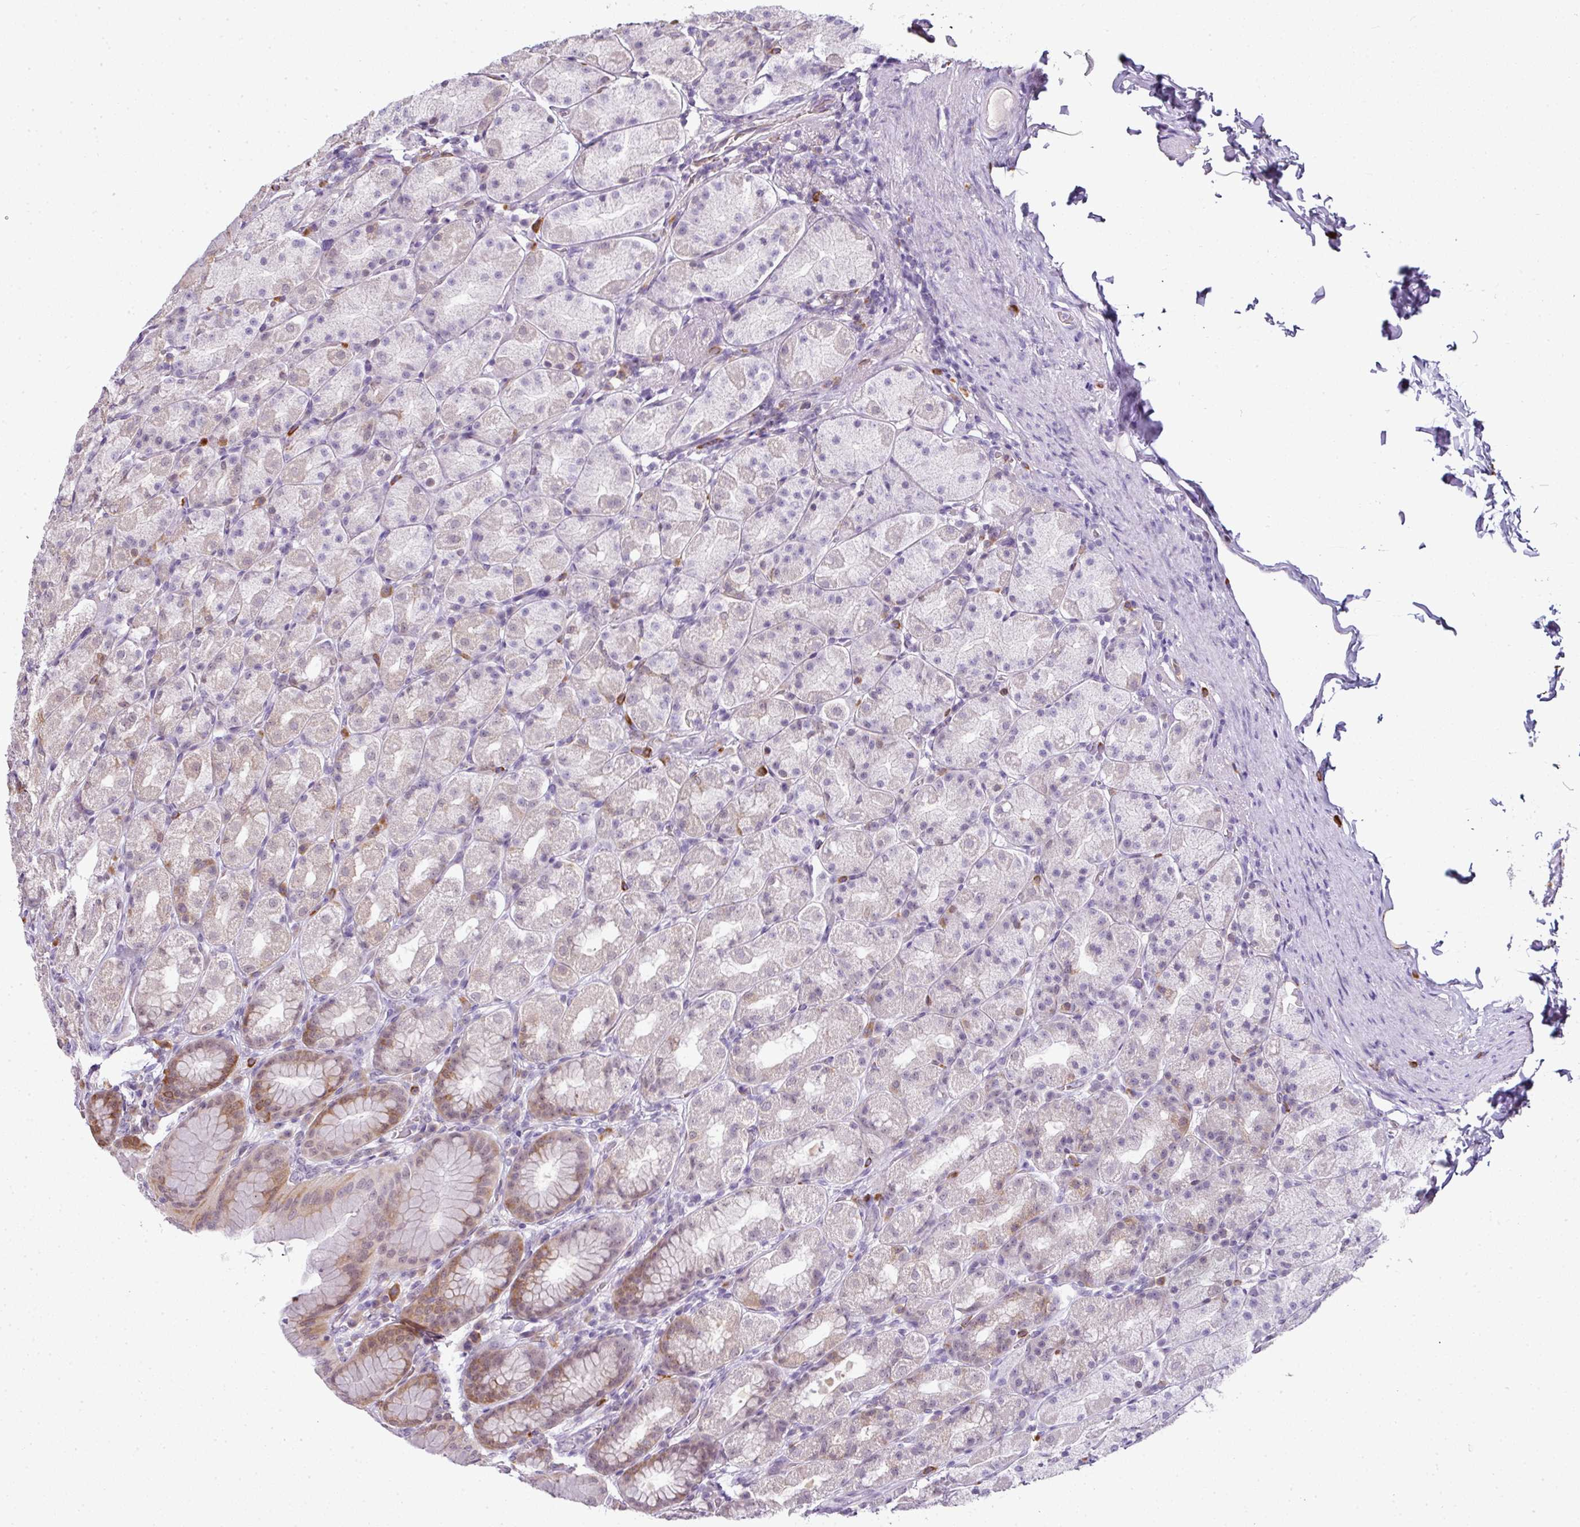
{"staining": {"intensity": "moderate", "quantity": "<25%", "location": "cytoplasmic/membranous"}, "tissue": "stomach", "cell_type": "Glandular cells", "image_type": "normal", "snomed": [{"axis": "morphology", "description": "Normal tissue, NOS"}, {"axis": "topography", "description": "Stomach, upper"}, {"axis": "topography", "description": "Stomach"}], "caption": "Protein staining reveals moderate cytoplasmic/membranous expression in approximately <25% of glandular cells in benign stomach. The protein of interest is shown in brown color, while the nuclei are stained blue.", "gene": "RBM14", "patient": {"sex": "male", "age": 68}}